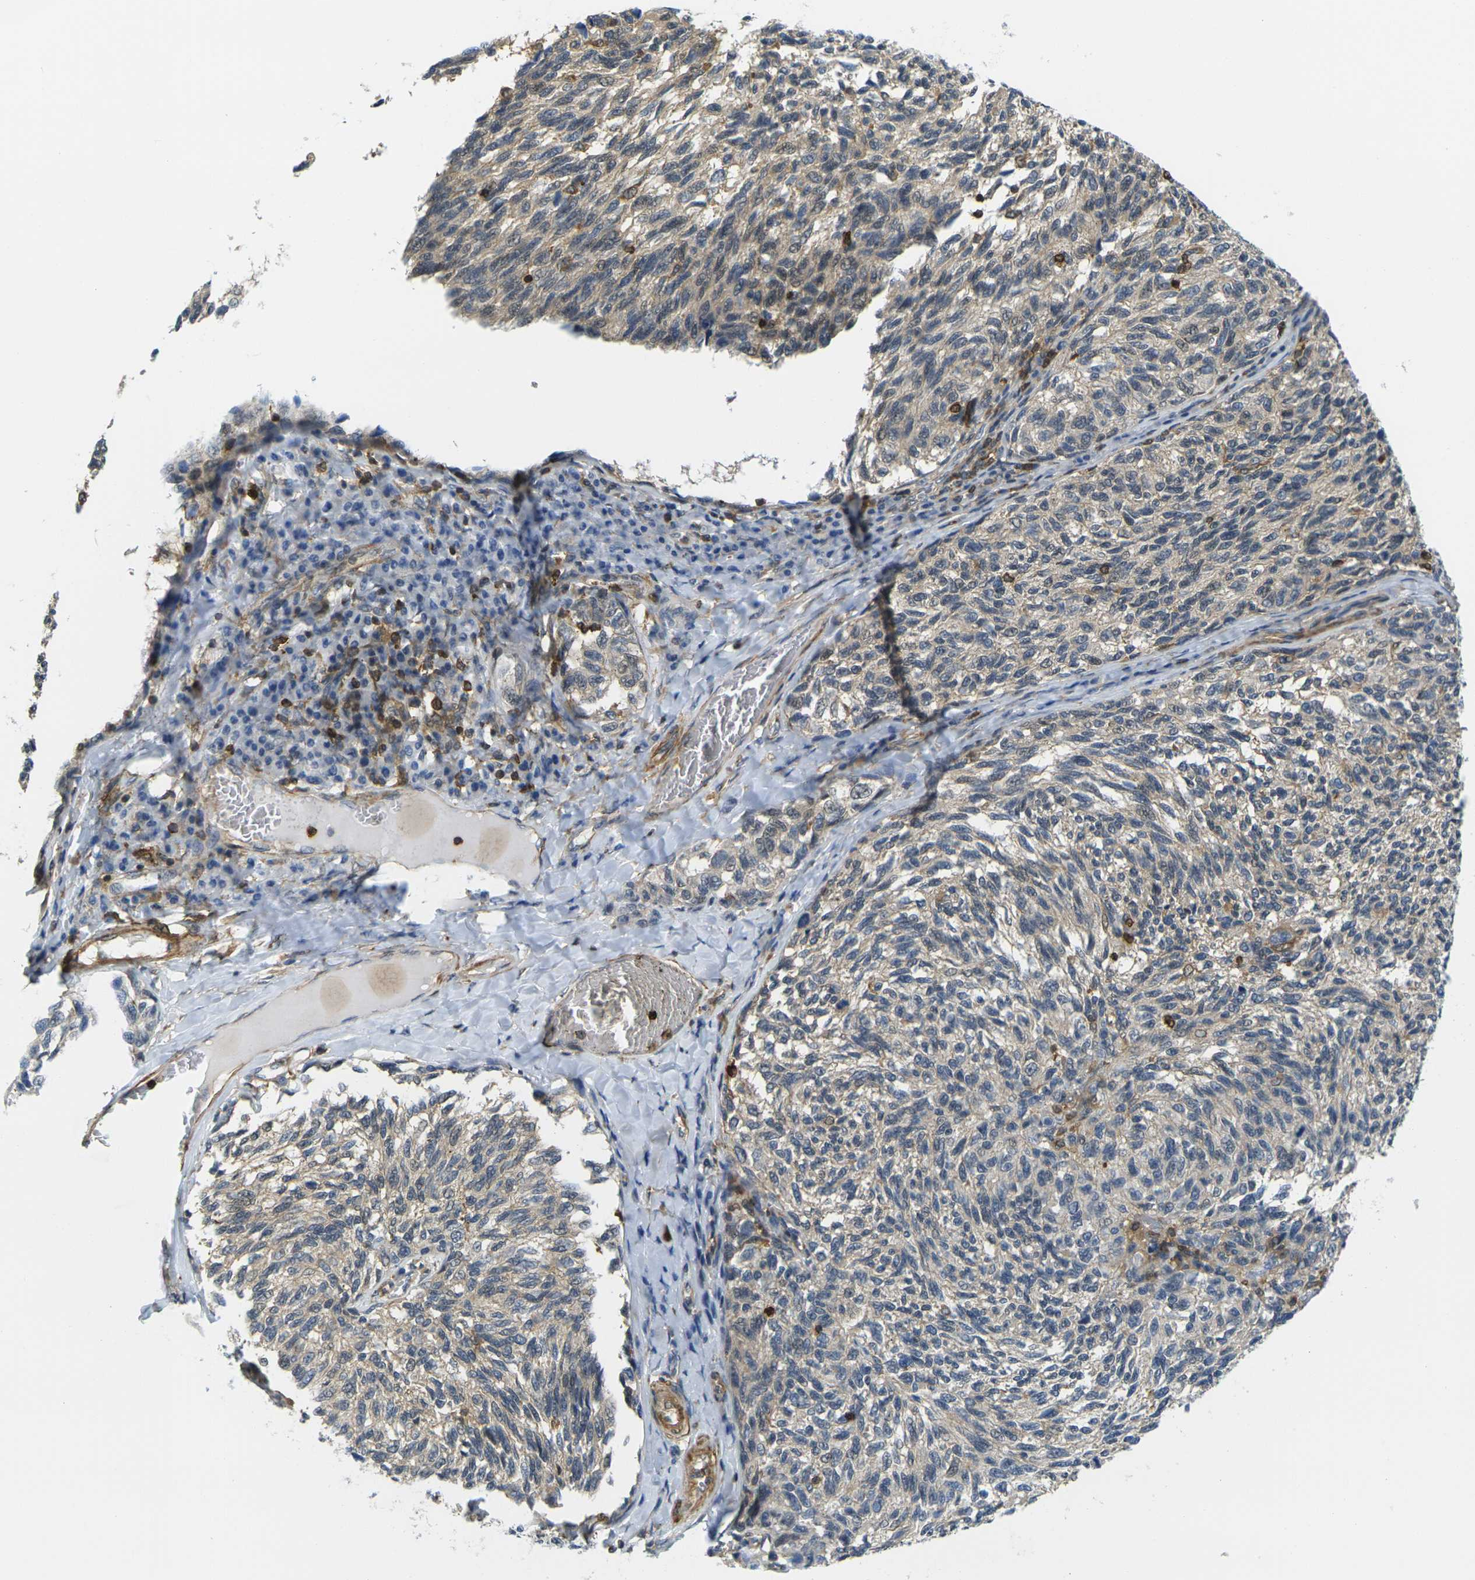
{"staining": {"intensity": "weak", "quantity": ">75%", "location": "cytoplasmic/membranous"}, "tissue": "melanoma", "cell_type": "Tumor cells", "image_type": "cancer", "snomed": [{"axis": "morphology", "description": "Malignant melanoma, NOS"}, {"axis": "topography", "description": "Skin"}], "caption": "Protein staining of melanoma tissue reveals weak cytoplasmic/membranous positivity in about >75% of tumor cells.", "gene": "LASP1", "patient": {"sex": "female", "age": 73}}